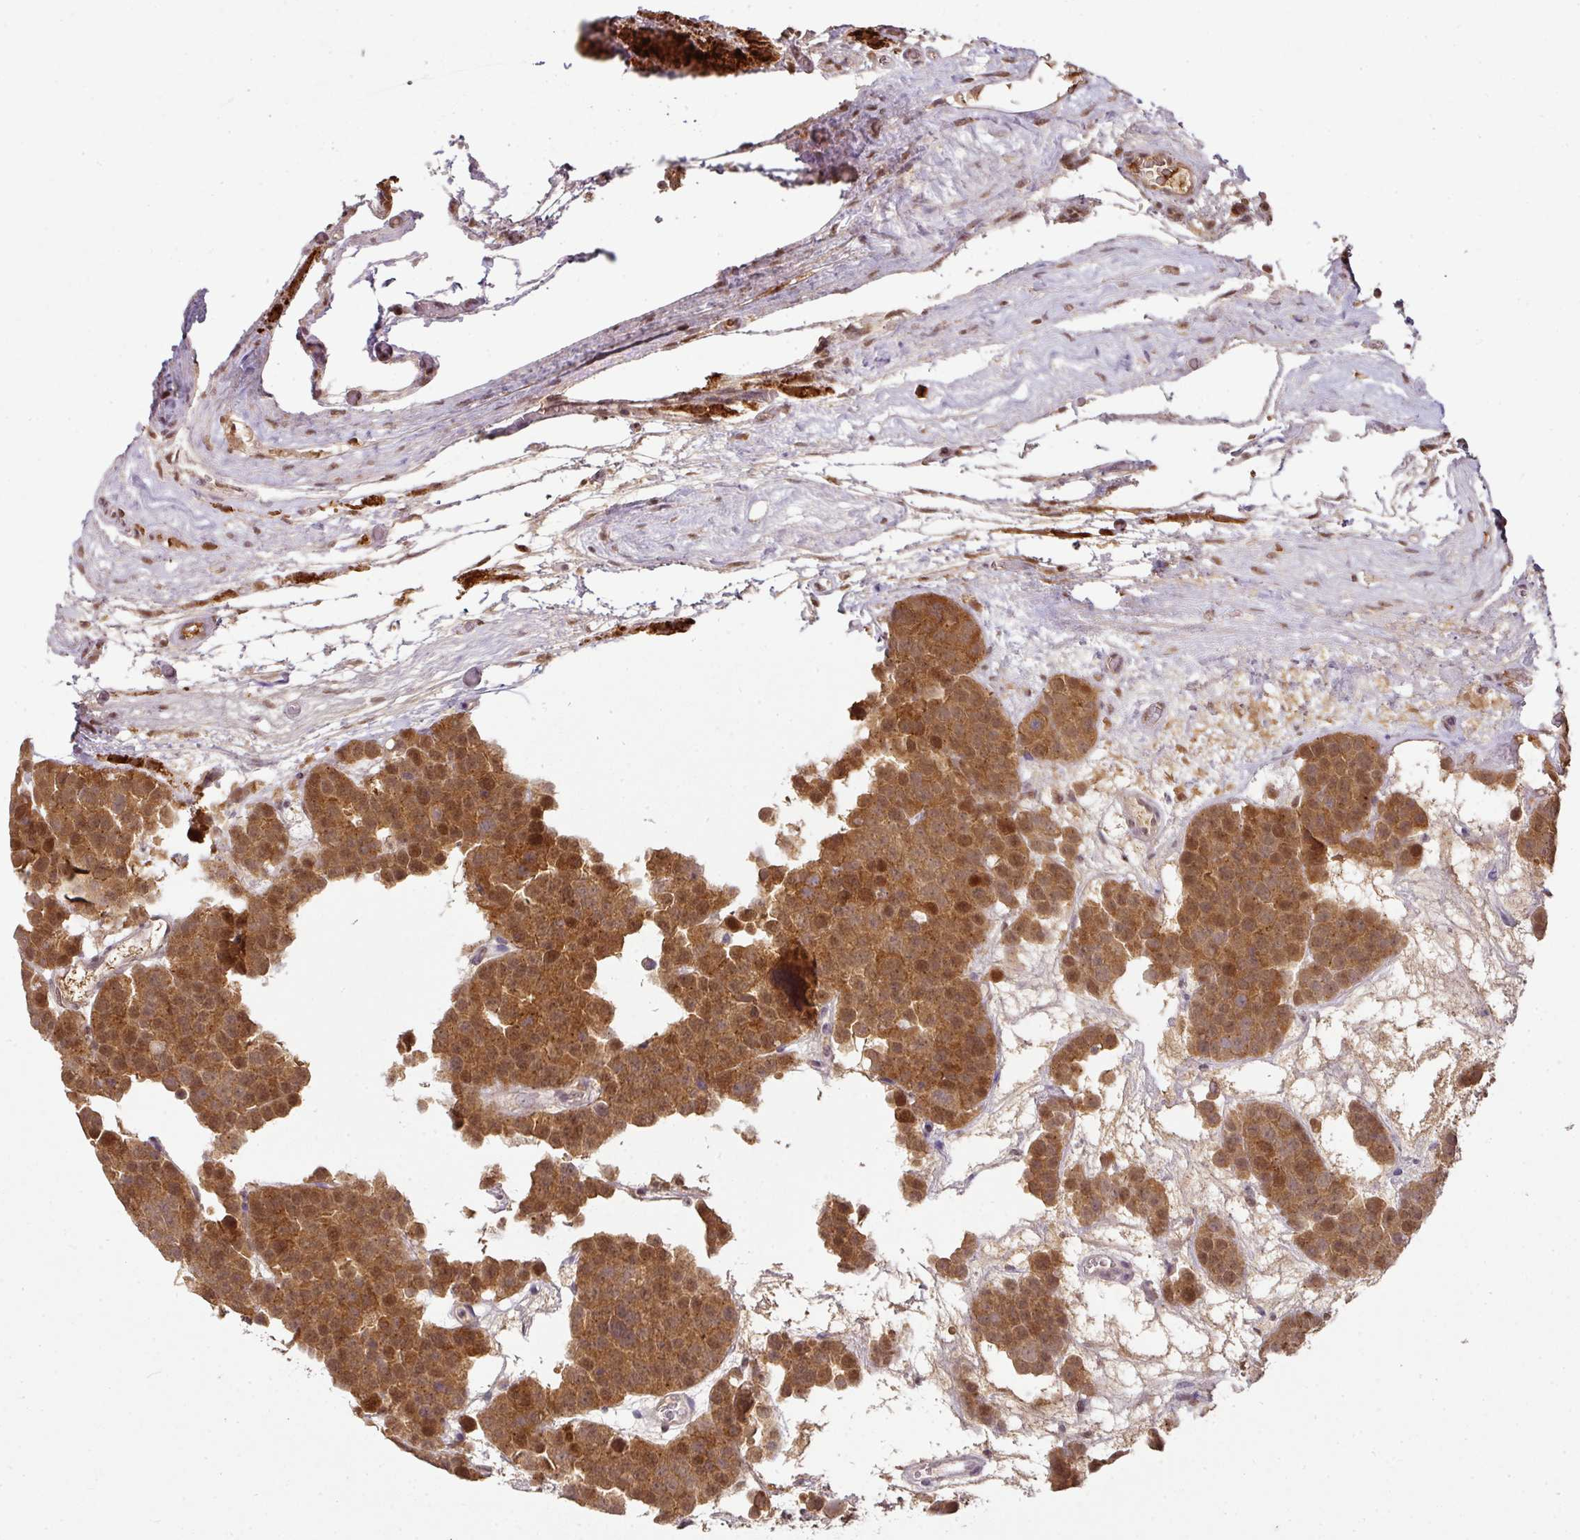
{"staining": {"intensity": "moderate", "quantity": ">75%", "location": "cytoplasmic/membranous,nuclear"}, "tissue": "testis cancer", "cell_type": "Tumor cells", "image_type": "cancer", "snomed": [{"axis": "morphology", "description": "Seminoma, NOS"}, {"axis": "topography", "description": "Testis"}], "caption": "An IHC image of tumor tissue is shown. Protein staining in brown labels moderate cytoplasmic/membranous and nuclear positivity in testis cancer within tumor cells.", "gene": "RANBP9", "patient": {"sex": "male", "age": 71}}